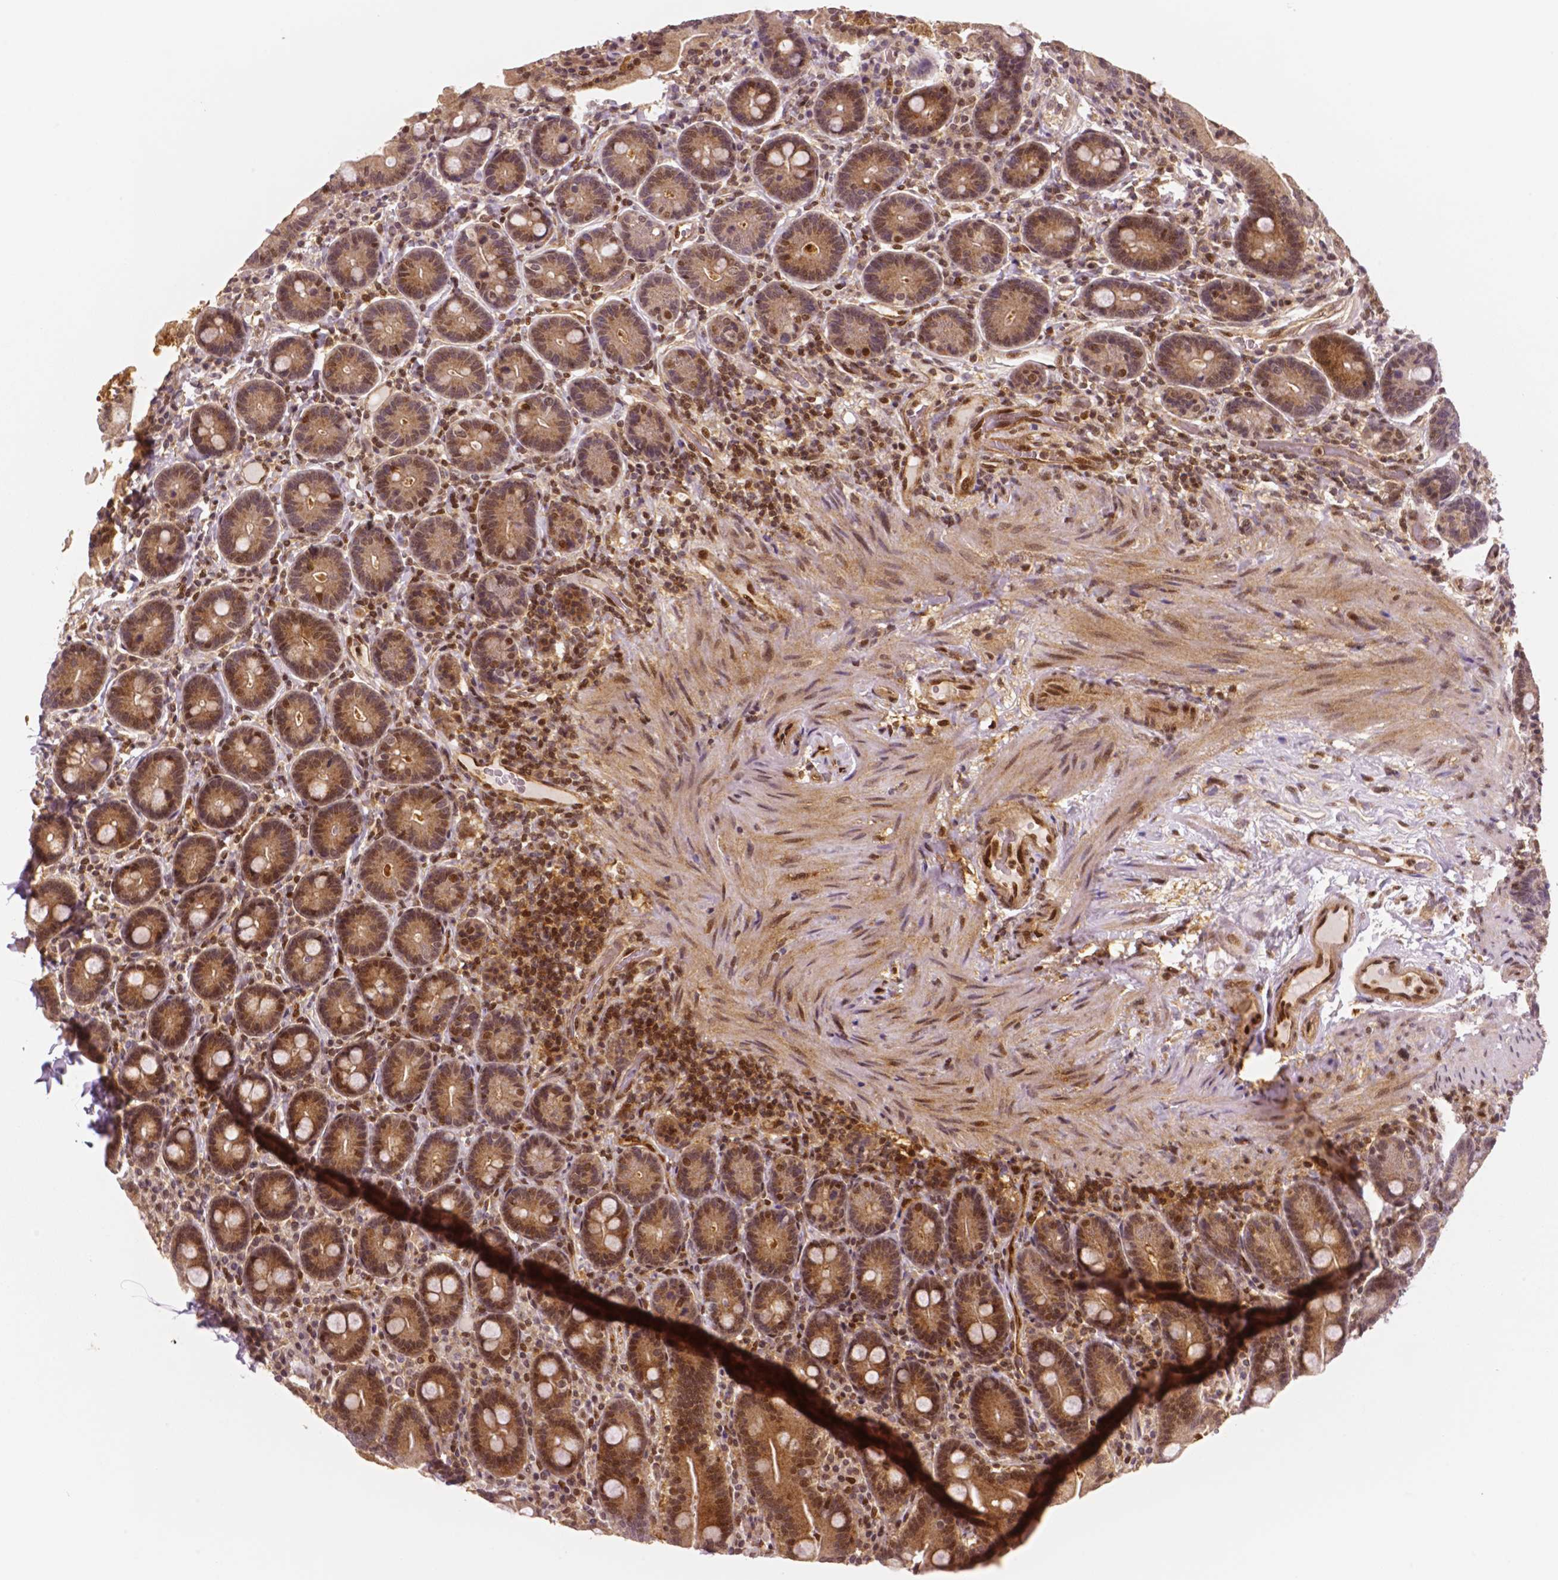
{"staining": {"intensity": "moderate", "quantity": ">75%", "location": "cytoplasmic/membranous,nuclear"}, "tissue": "duodenum", "cell_type": "Glandular cells", "image_type": "normal", "snomed": [{"axis": "morphology", "description": "Normal tissue, NOS"}, {"axis": "topography", "description": "Duodenum"}], "caption": "Duodenum stained for a protein exhibits moderate cytoplasmic/membranous,nuclear positivity in glandular cells. (DAB IHC with brightfield microscopy, high magnification).", "gene": "STAT3", "patient": {"sex": "female", "age": 62}}